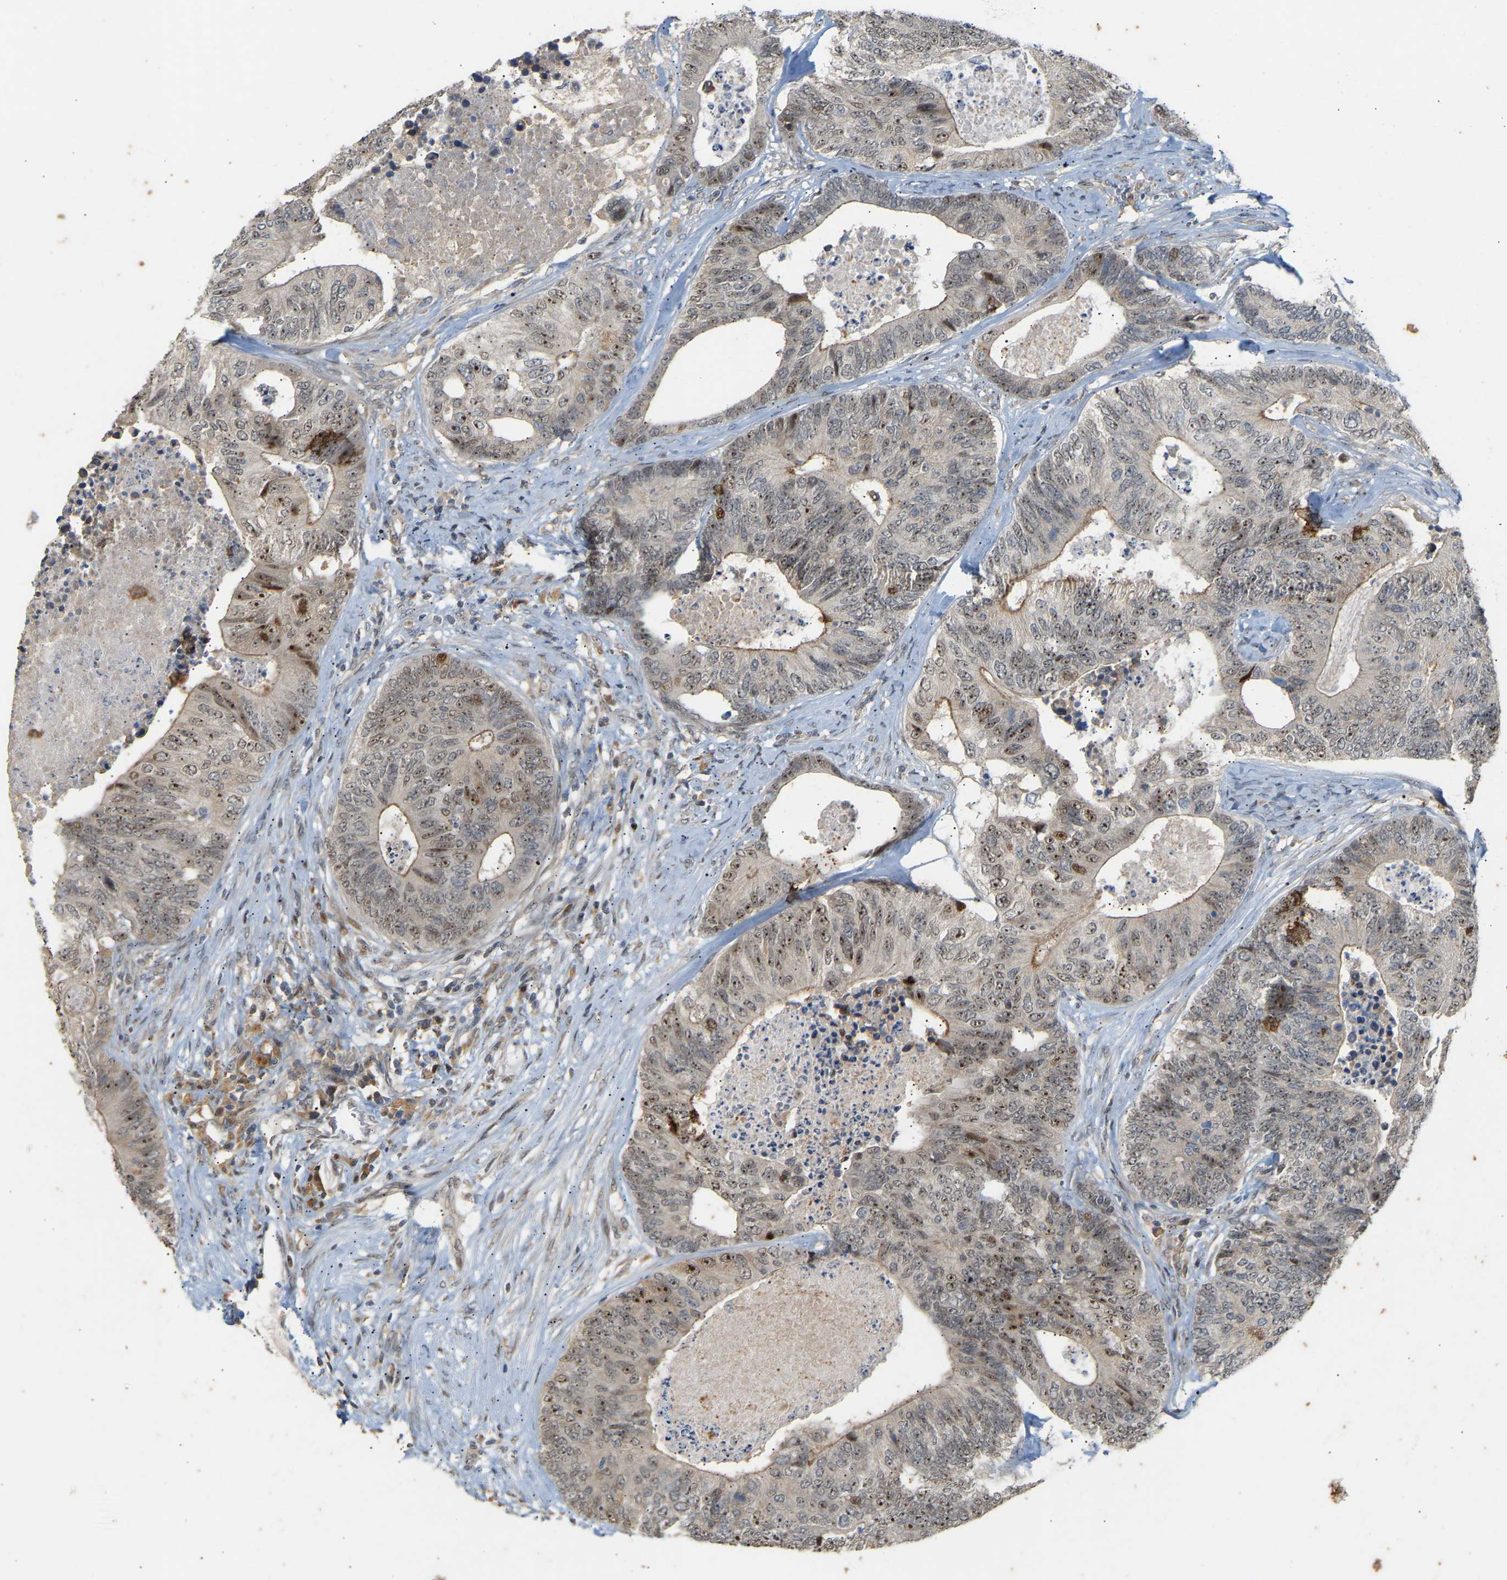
{"staining": {"intensity": "moderate", "quantity": "25%-75%", "location": "nuclear"}, "tissue": "colorectal cancer", "cell_type": "Tumor cells", "image_type": "cancer", "snomed": [{"axis": "morphology", "description": "Adenocarcinoma, NOS"}, {"axis": "topography", "description": "Colon"}], "caption": "An image of human colorectal adenocarcinoma stained for a protein exhibits moderate nuclear brown staining in tumor cells. Nuclei are stained in blue.", "gene": "PTPN4", "patient": {"sex": "female", "age": 67}}